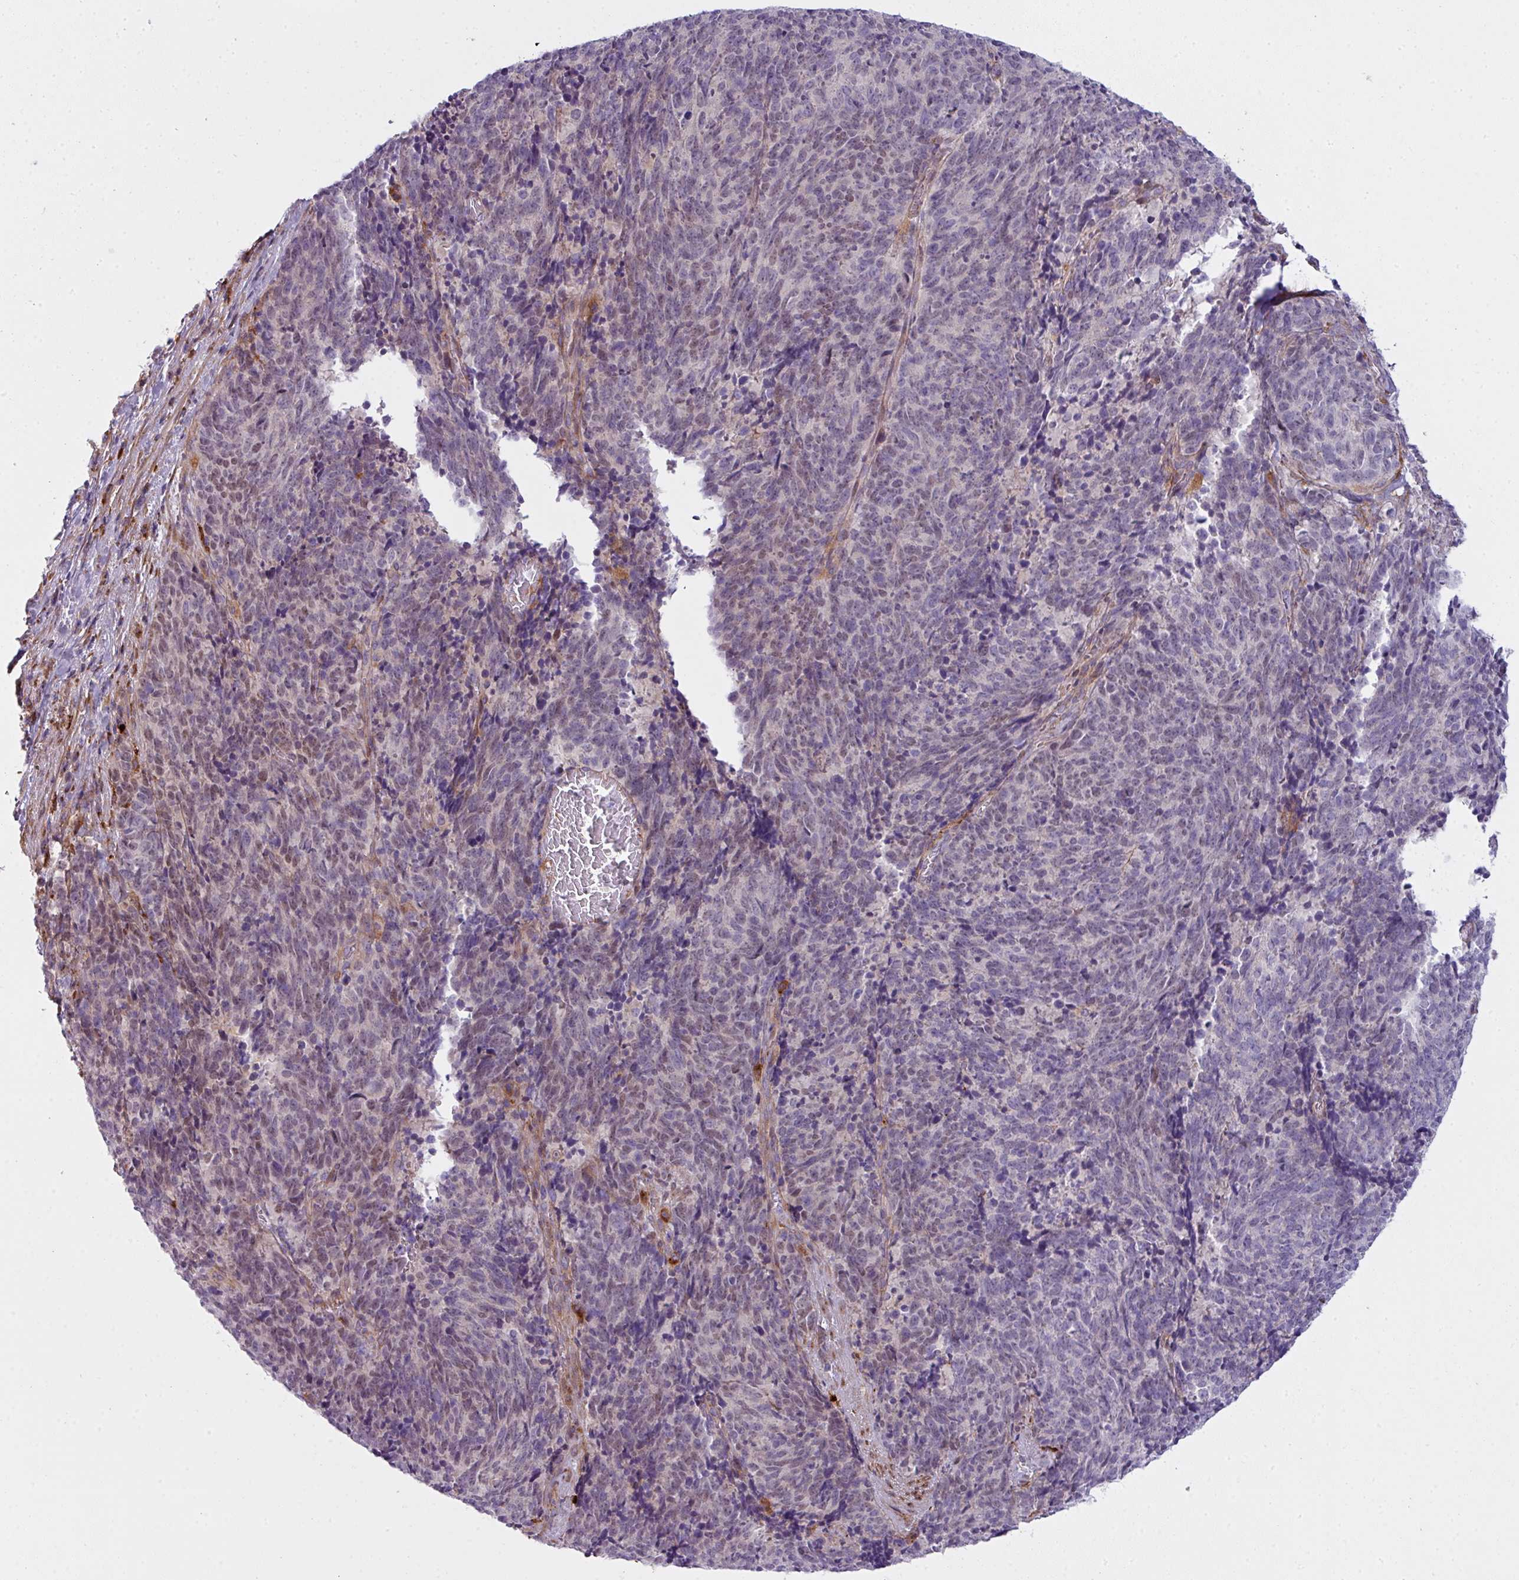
{"staining": {"intensity": "negative", "quantity": "none", "location": "none"}, "tissue": "cervical cancer", "cell_type": "Tumor cells", "image_type": "cancer", "snomed": [{"axis": "morphology", "description": "Squamous cell carcinoma, NOS"}, {"axis": "topography", "description": "Cervix"}], "caption": "Cervical cancer stained for a protein using immunohistochemistry displays no positivity tumor cells.", "gene": "COL8A1", "patient": {"sex": "female", "age": 29}}